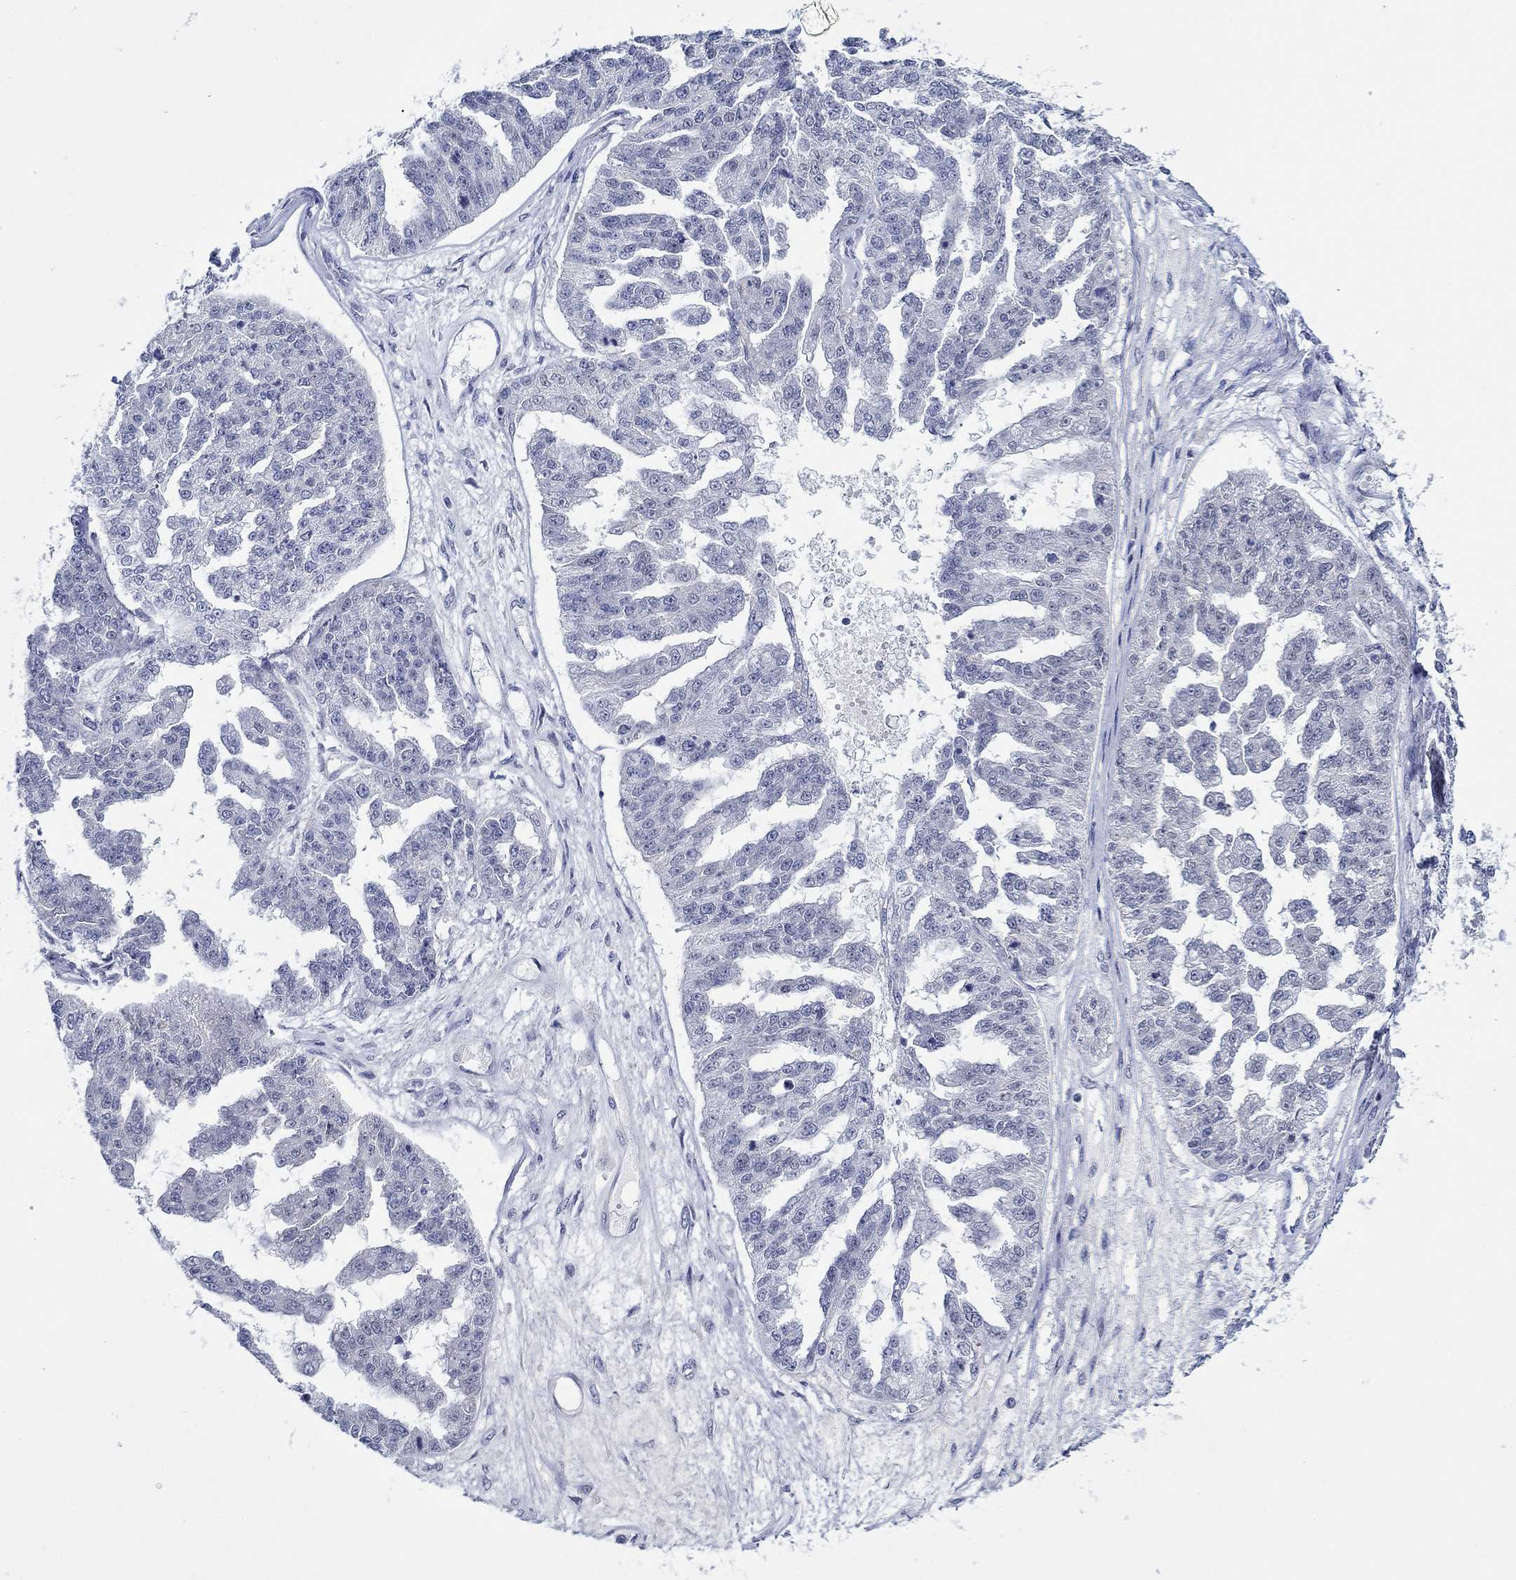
{"staining": {"intensity": "negative", "quantity": "none", "location": "none"}, "tissue": "ovarian cancer", "cell_type": "Tumor cells", "image_type": "cancer", "snomed": [{"axis": "morphology", "description": "Cystadenocarcinoma, serous, NOS"}, {"axis": "topography", "description": "Ovary"}], "caption": "An IHC image of ovarian serous cystadenocarcinoma is shown. There is no staining in tumor cells of ovarian serous cystadenocarcinoma.", "gene": "SLC34A1", "patient": {"sex": "female", "age": 58}}